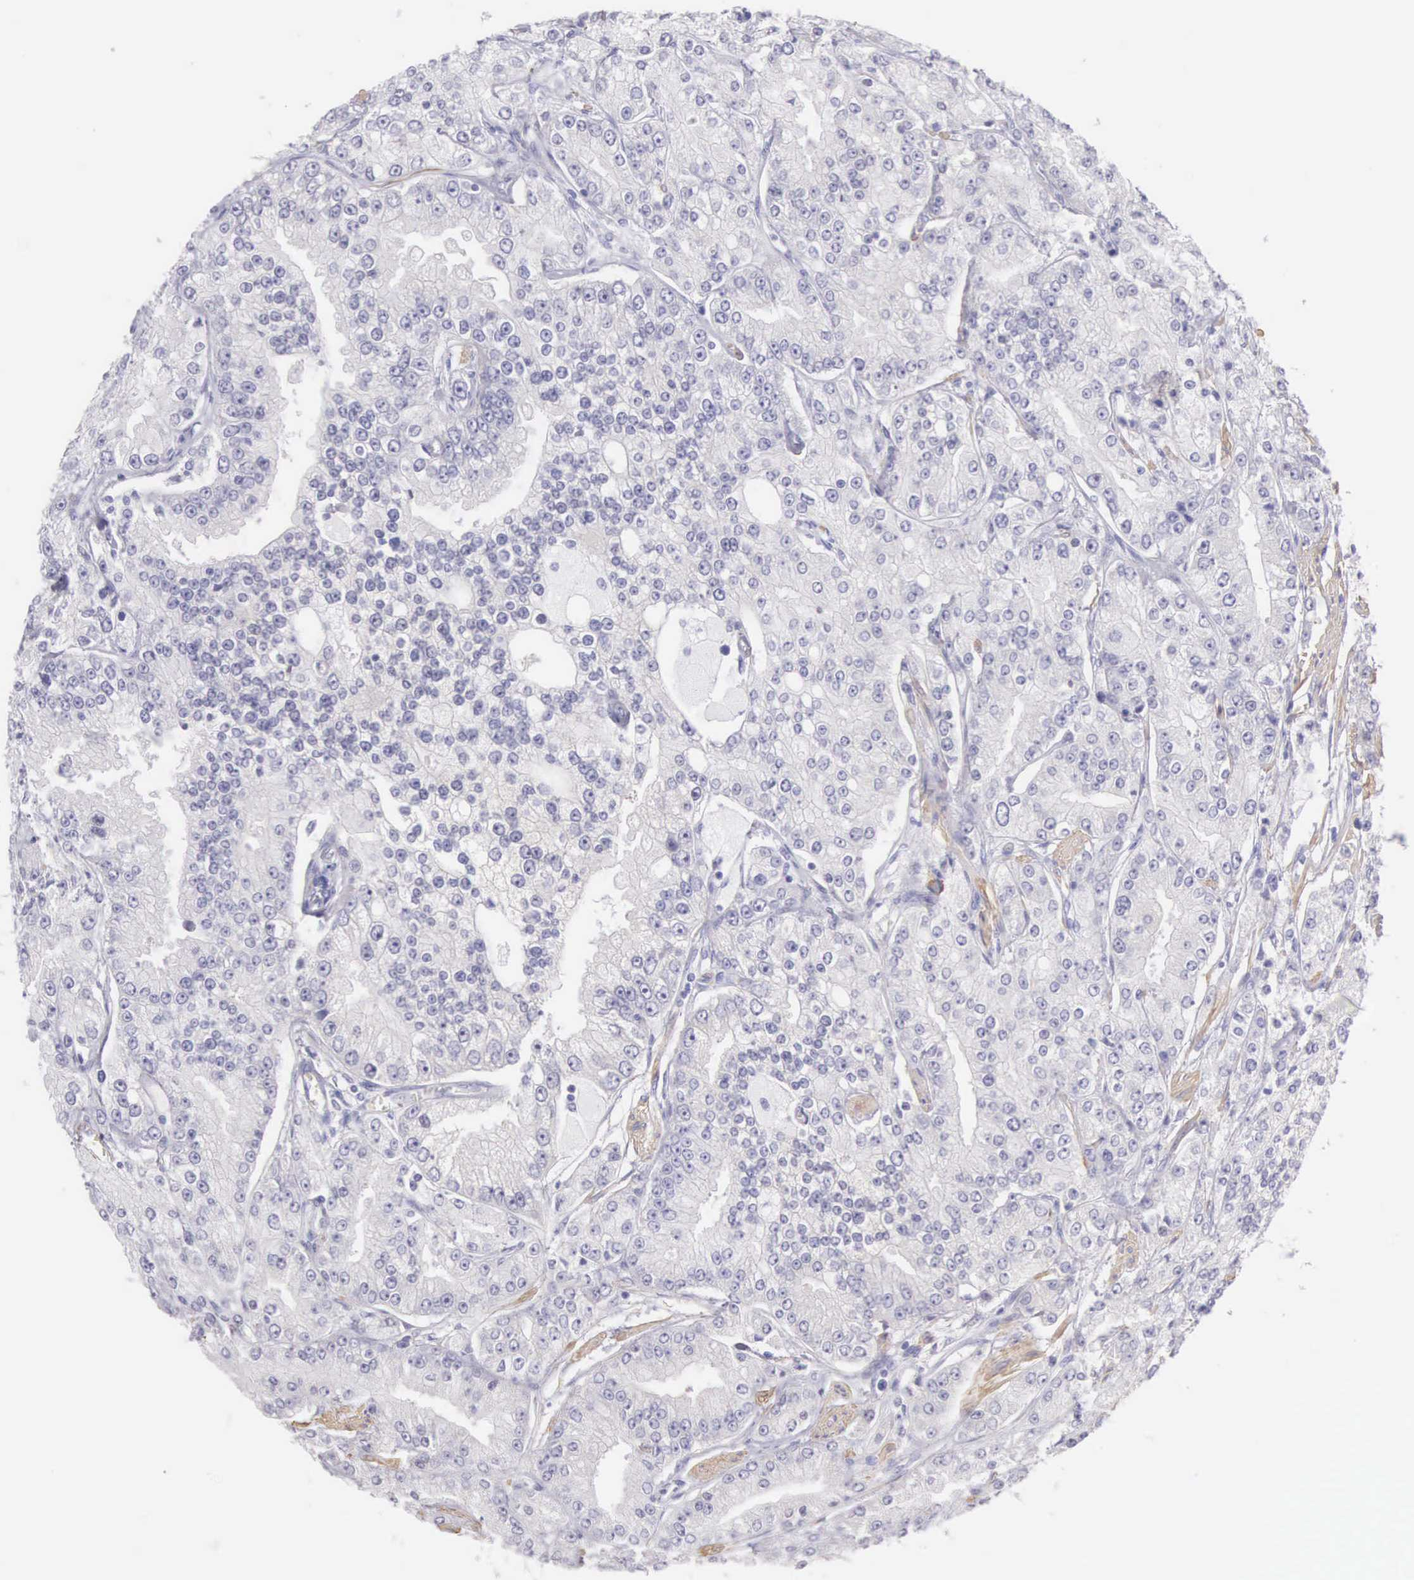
{"staining": {"intensity": "negative", "quantity": "none", "location": "none"}, "tissue": "prostate cancer", "cell_type": "Tumor cells", "image_type": "cancer", "snomed": [{"axis": "morphology", "description": "Adenocarcinoma, Medium grade"}, {"axis": "topography", "description": "Prostate"}], "caption": "Prostate adenocarcinoma (medium-grade) was stained to show a protein in brown. There is no significant positivity in tumor cells.", "gene": "ARFGAP3", "patient": {"sex": "male", "age": 72}}